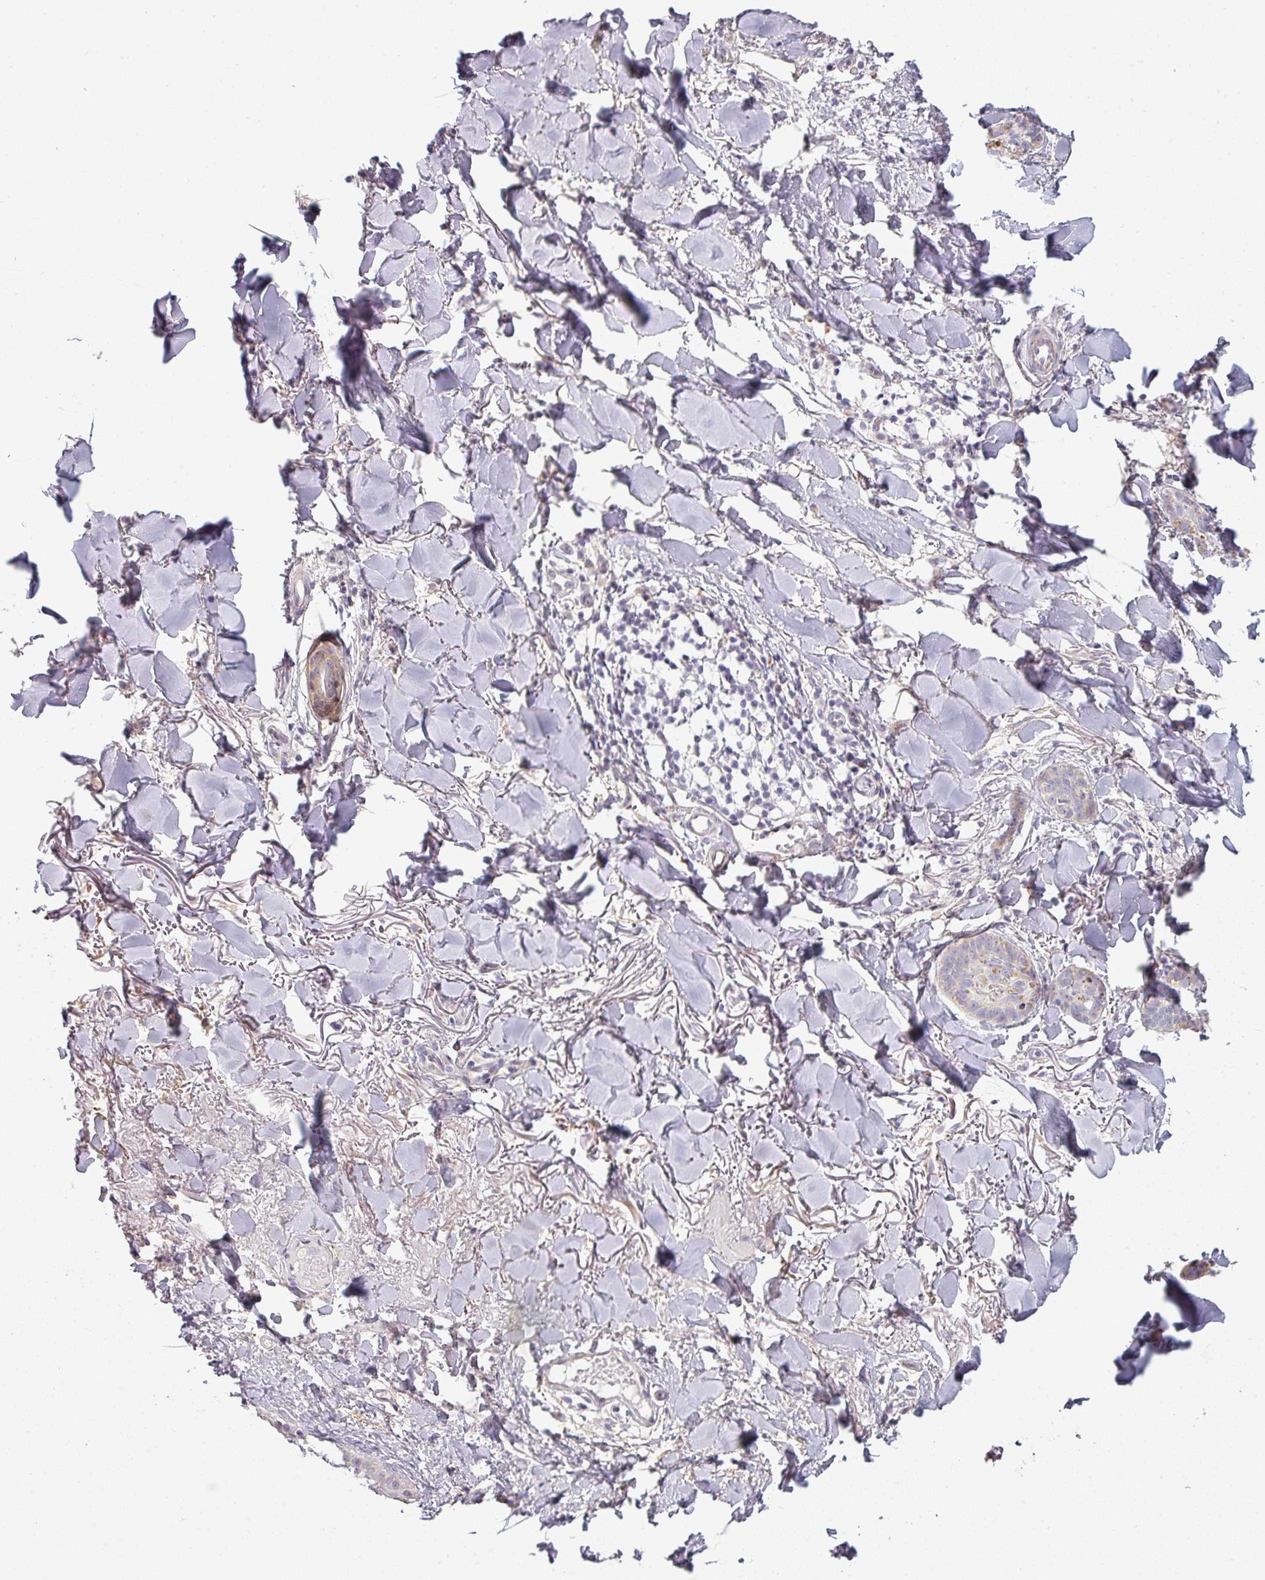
{"staining": {"intensity": "weak", "quantity": "<25%", "location": "cytoplasmic/membranous"}, "tissue": "skin cancer", "cell_type": "Tumor cells", "image_type": "cancer", "snomed": [{"axis": "morphology", "description": "Basal cell carcinoma"}, {"axis": "topography", "description": "Skin"}], "caption": "Tumor cells show no significant positivity in skin cancer.", "gene": "C2orf16", "patient": {"sex": "male", "age": 52}}